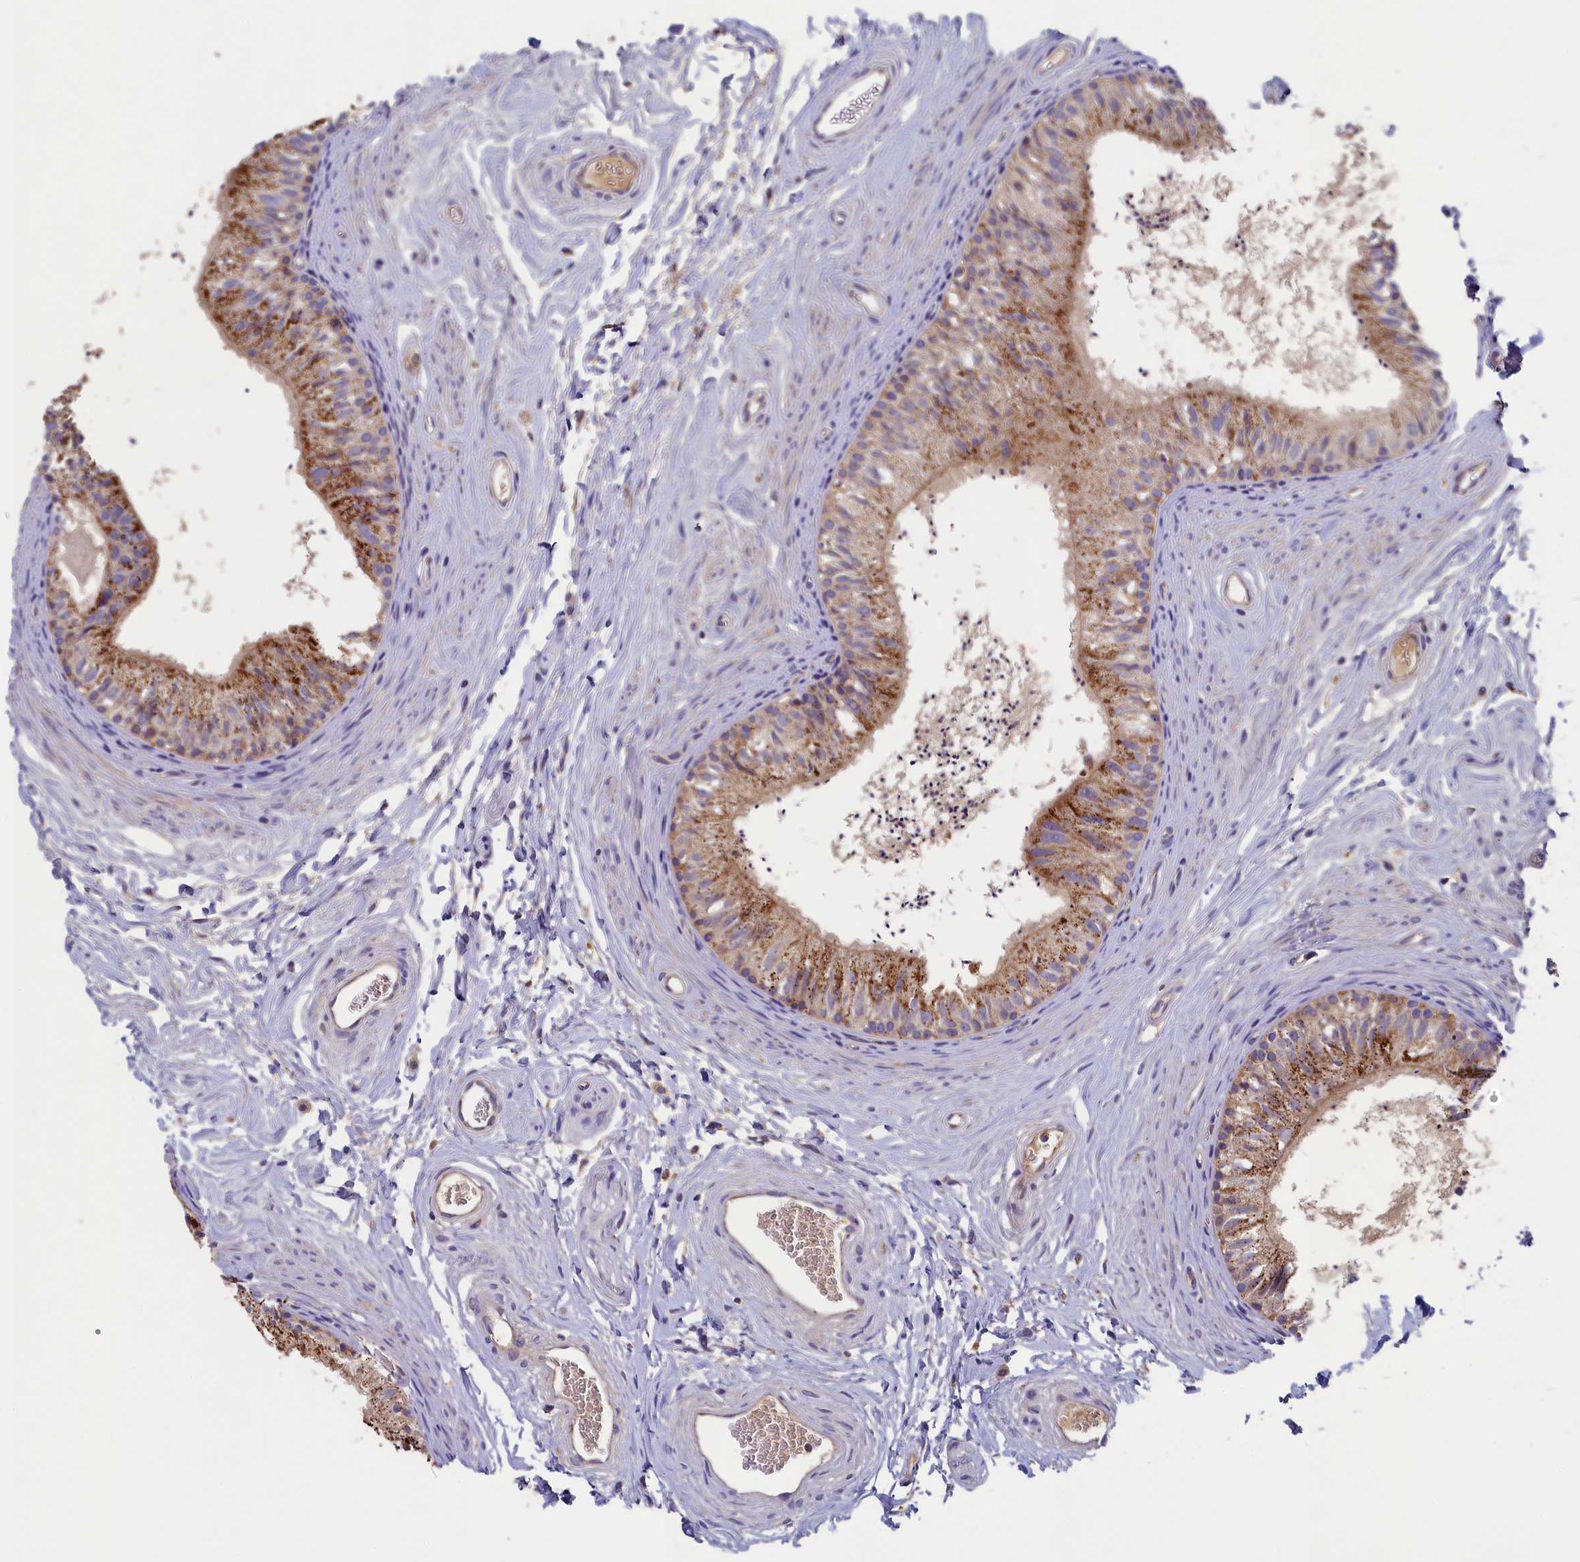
{"staining": {"intensity": "moderate", "quantity": "25%-75%", "location": "cytoplasmic/membranous"}, "tissue": "epididymis", "cell_type": "Glandular cells", "image_type": "normal", "snomed": [{"axis": "morphology", "description": "Normal tissue, NOS"}, {"axis": "topography", "description": "Epididymis"}], "caption": "This micrograph displays benign epididymis stained with immunohistochemistry to label a protein in brown. The cytoplasmic/membranous of glandular cells show moderate positivity for the protein. Nuclei are counter-stained blue.", "gene": "SEC31B", "patient": {"sex": "male", "age": 56}}